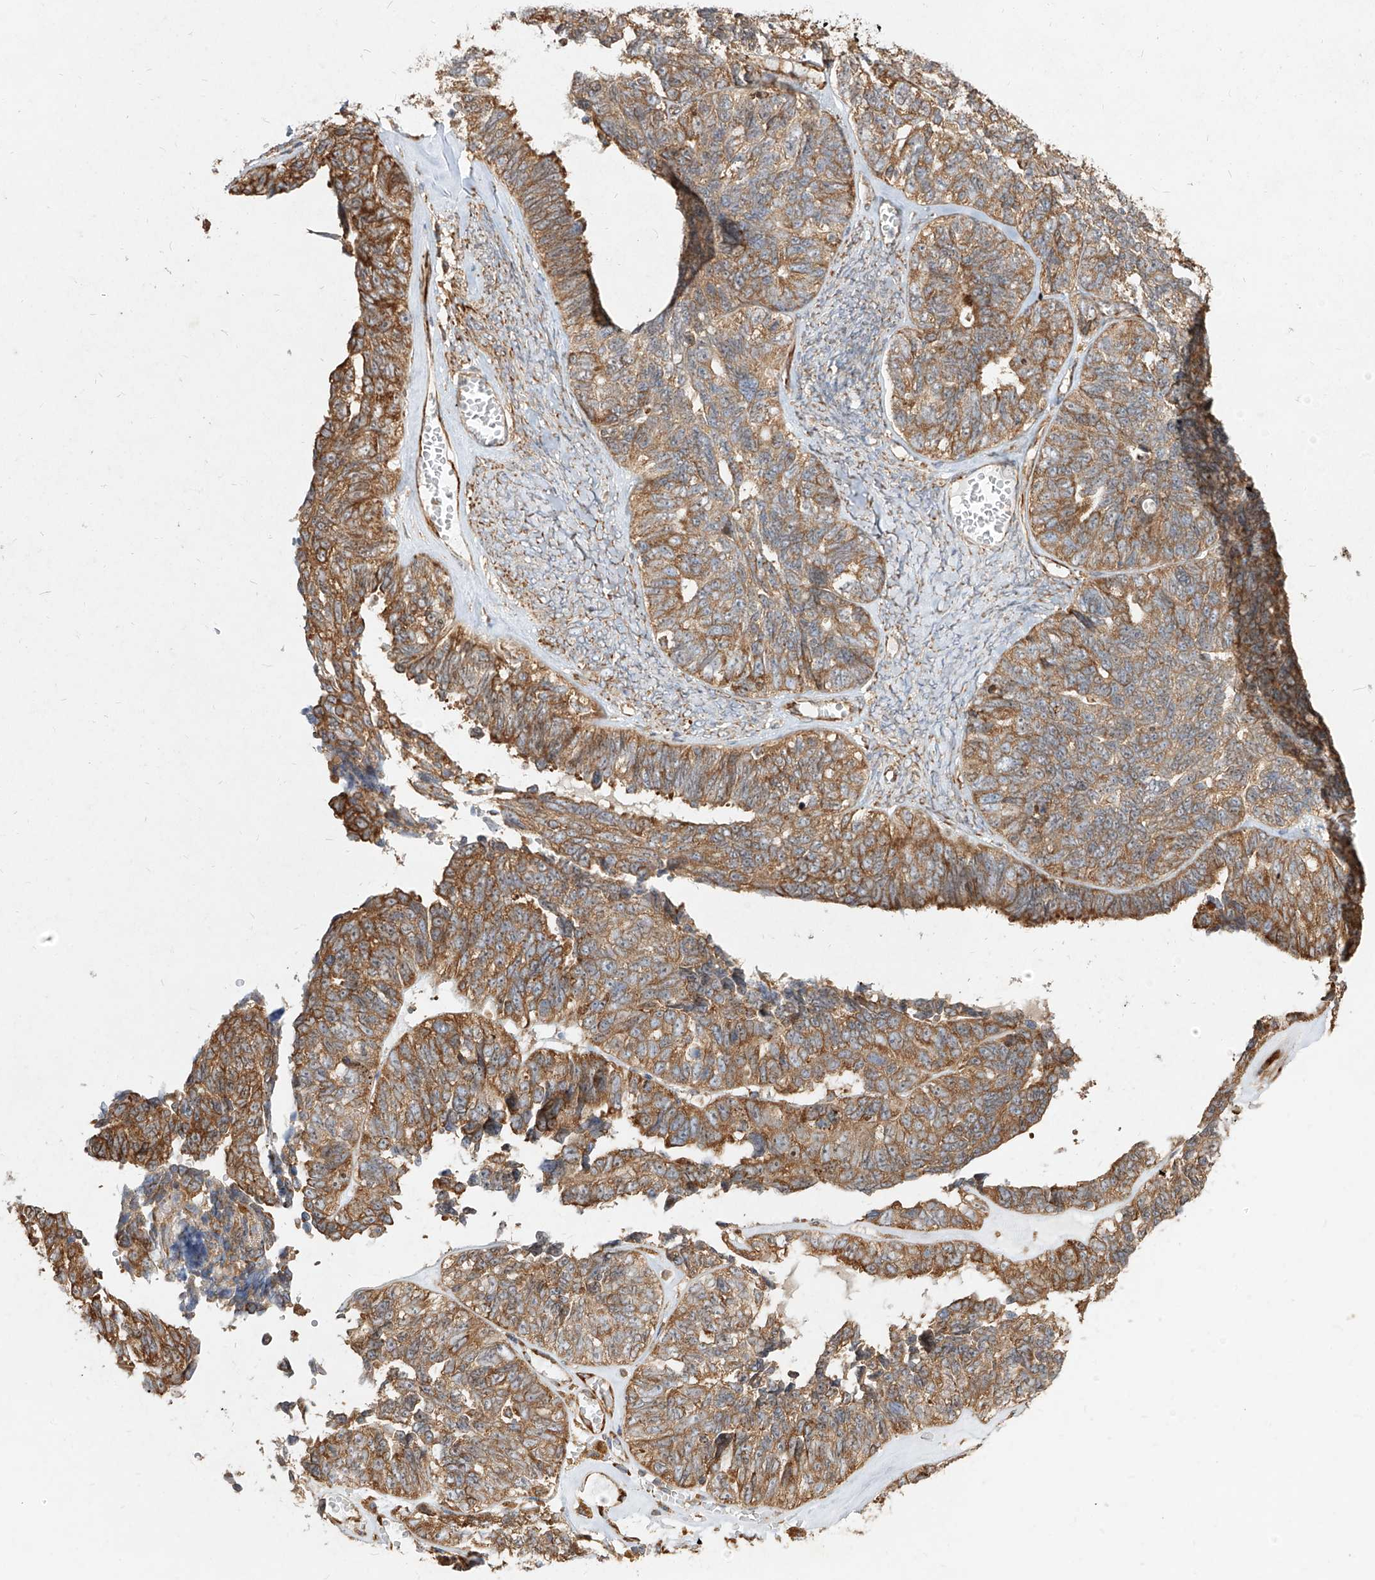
{"staining": {"intensity": "moderate", "quantity": ">75%", "location": "cytoplasmic/membranous"}, "tissue": "ovarian cancer", "cell_type": "Tumor cells", "image_type": "cancer", "snomed": [{"axis": "morphology", "description": "Cystadenocarcinoma, serous, NOS"}, {"axis": "topography", "description": "Ovary"}], "caption": "Ovarian serous cystadenocarcinoma was stained to show a protein in brown. There is medium levels of moderate cytoplasmic/membranous staining in about >75% of tumor cells.", "gene": "RPS25", "patient": {"sex": "female", "age": 79}}